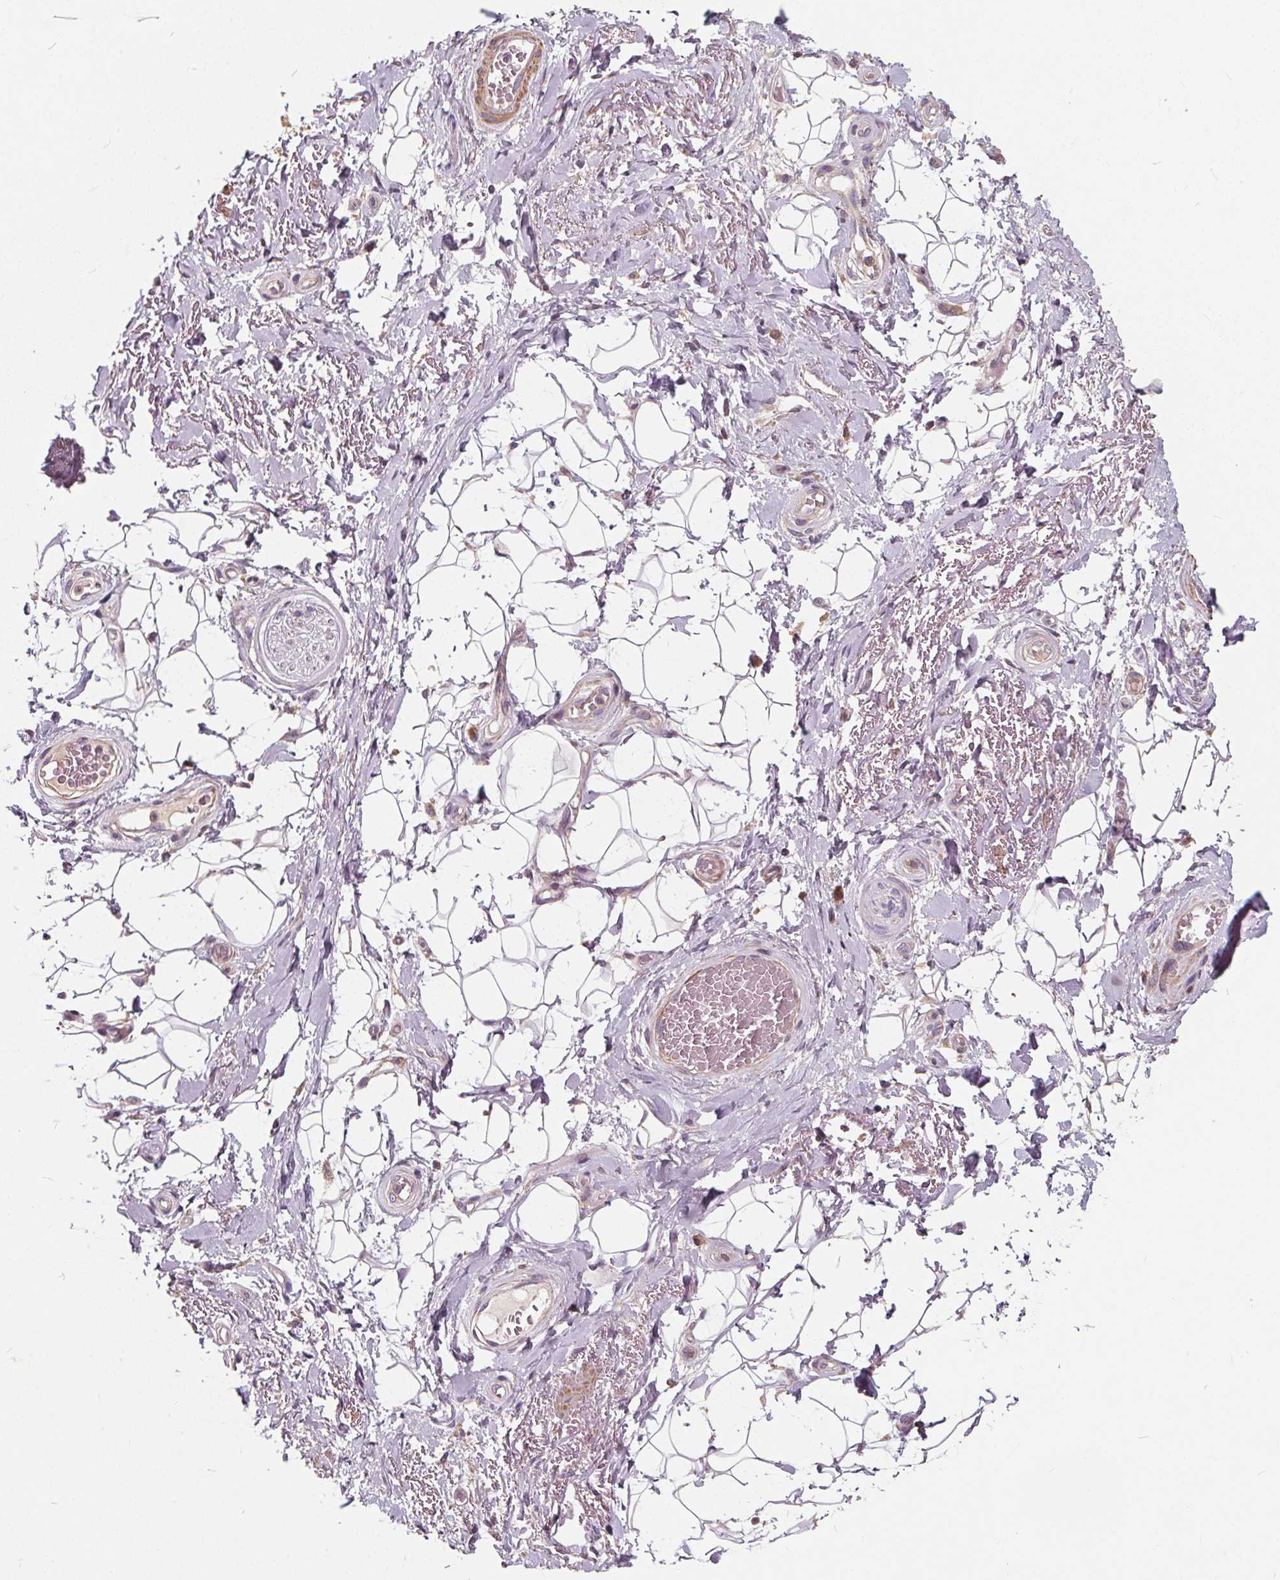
{"staining": {"intensity": "negative", "quantity": "none", "location": "none"}, "tissue": "adipose tissue", "cell_type": "Adipocytes", "image_type": "normal", "snomed": [{"axis": "morphology", "description": "Normal tissue, NOS"}, {"axis": "topography", "description": "Anal"}, {"axis": "topography", "description": "Peripheral nerve tissue"}], "caption": "Immunohistochemical staining of unremarkable adipose tissue shows no significant expression in adipocytes. (DAB immunohistochemistry, high magnification).", "gene": "ORAI2", "patient": {"sex": "male", "age": 53}}